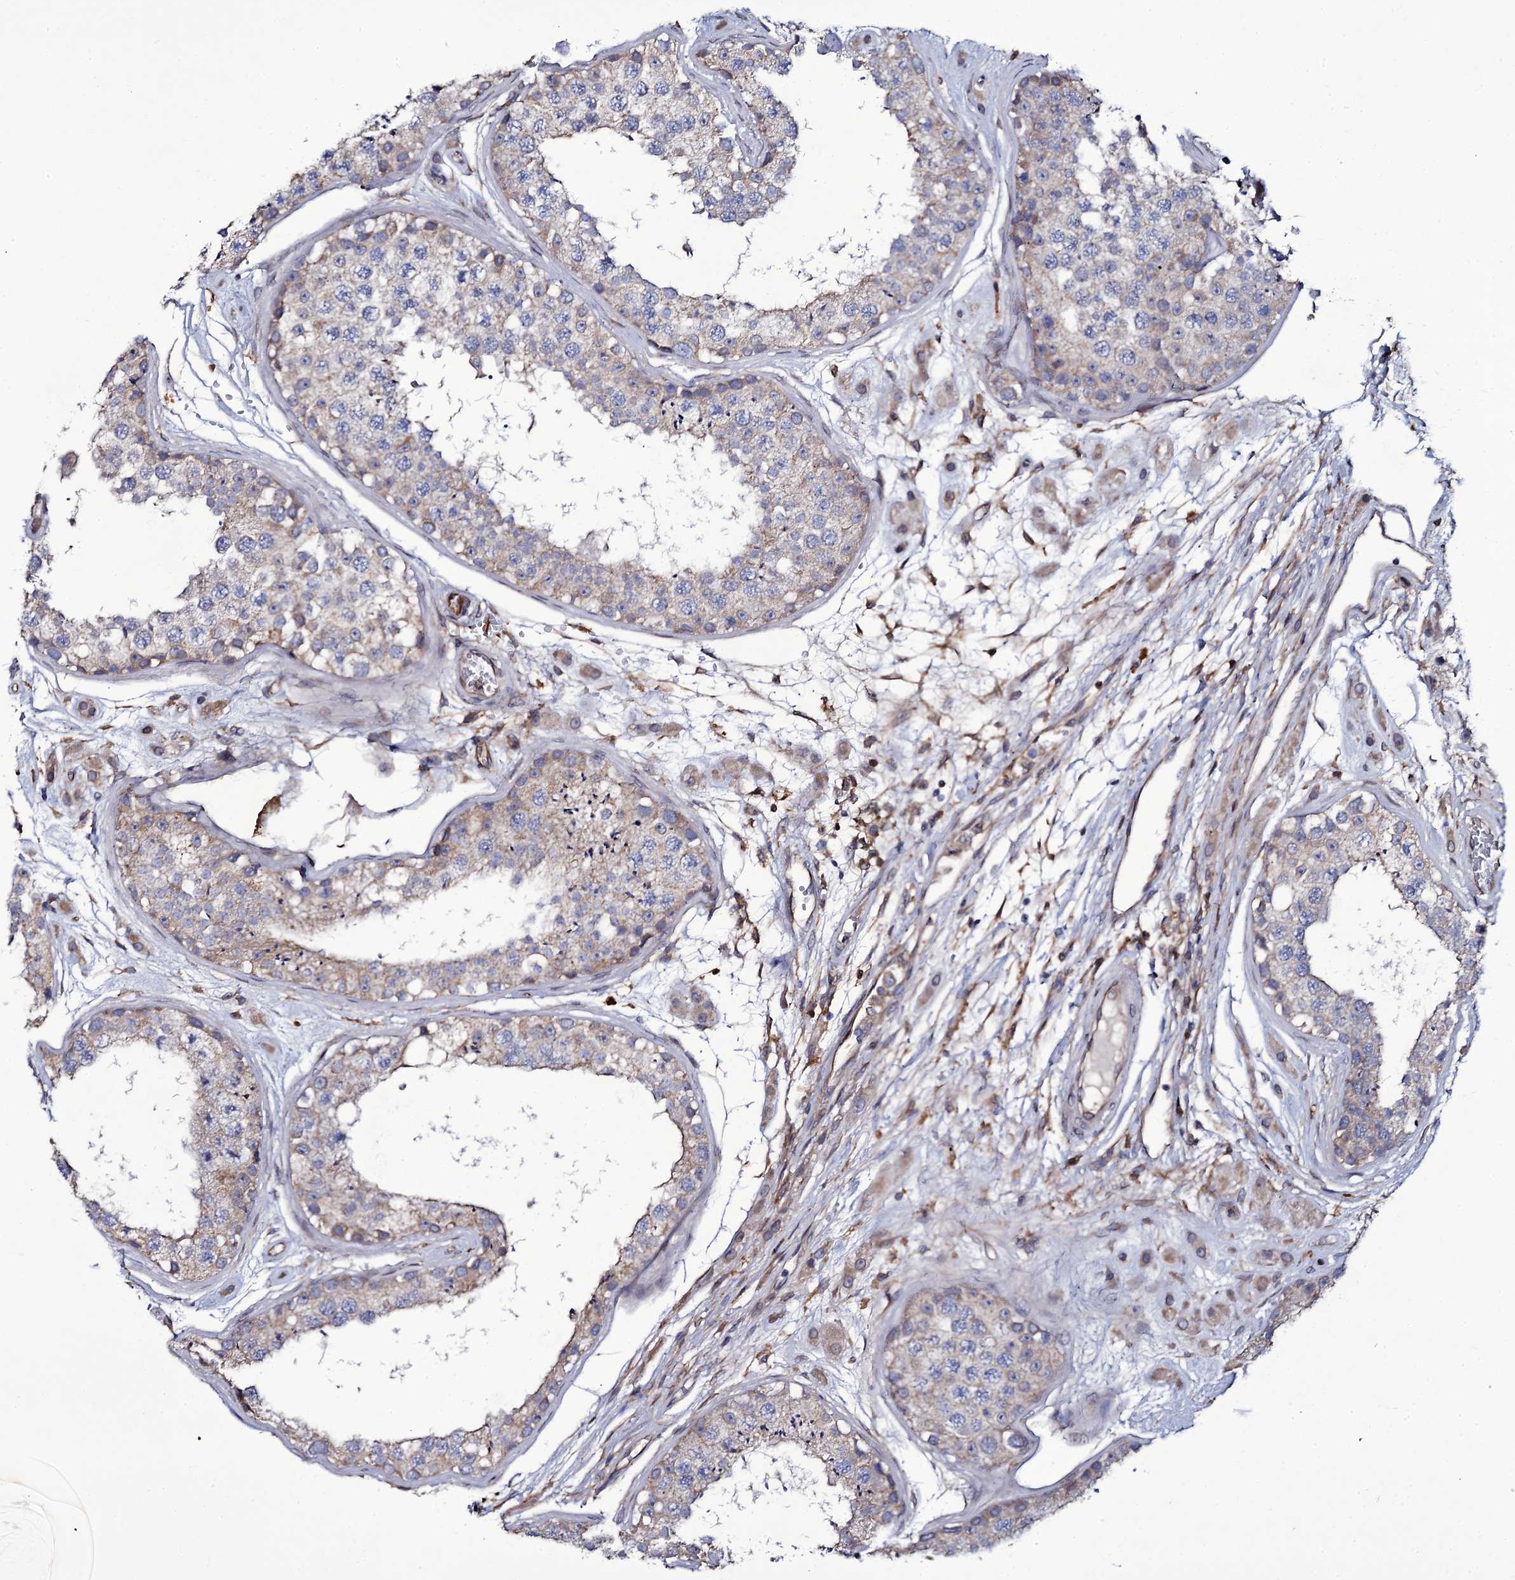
{"staining": {"intensity": "weak", "quantity": "25%-75%", "location": "cytoplasmic/membranous"}, "tissue": "testis", "cell_type": "Cells in seminiferous ducts", "image_type": "normal", "snomed": [{"axis": "morphology", "description": "Normal tissue, NOS"}, {"axis": "topography", "description": "Testis"}], "caption": "A low amount of weak cytoplasmic/membranous staining is appreciated in about 25%-75% of cells in seminiferous ducts in normal testis. (Brightfield microscopy of DAB IHC at high magnification).", "gene": "TTC23", "patient": {"sex": "male", "age": 25}}